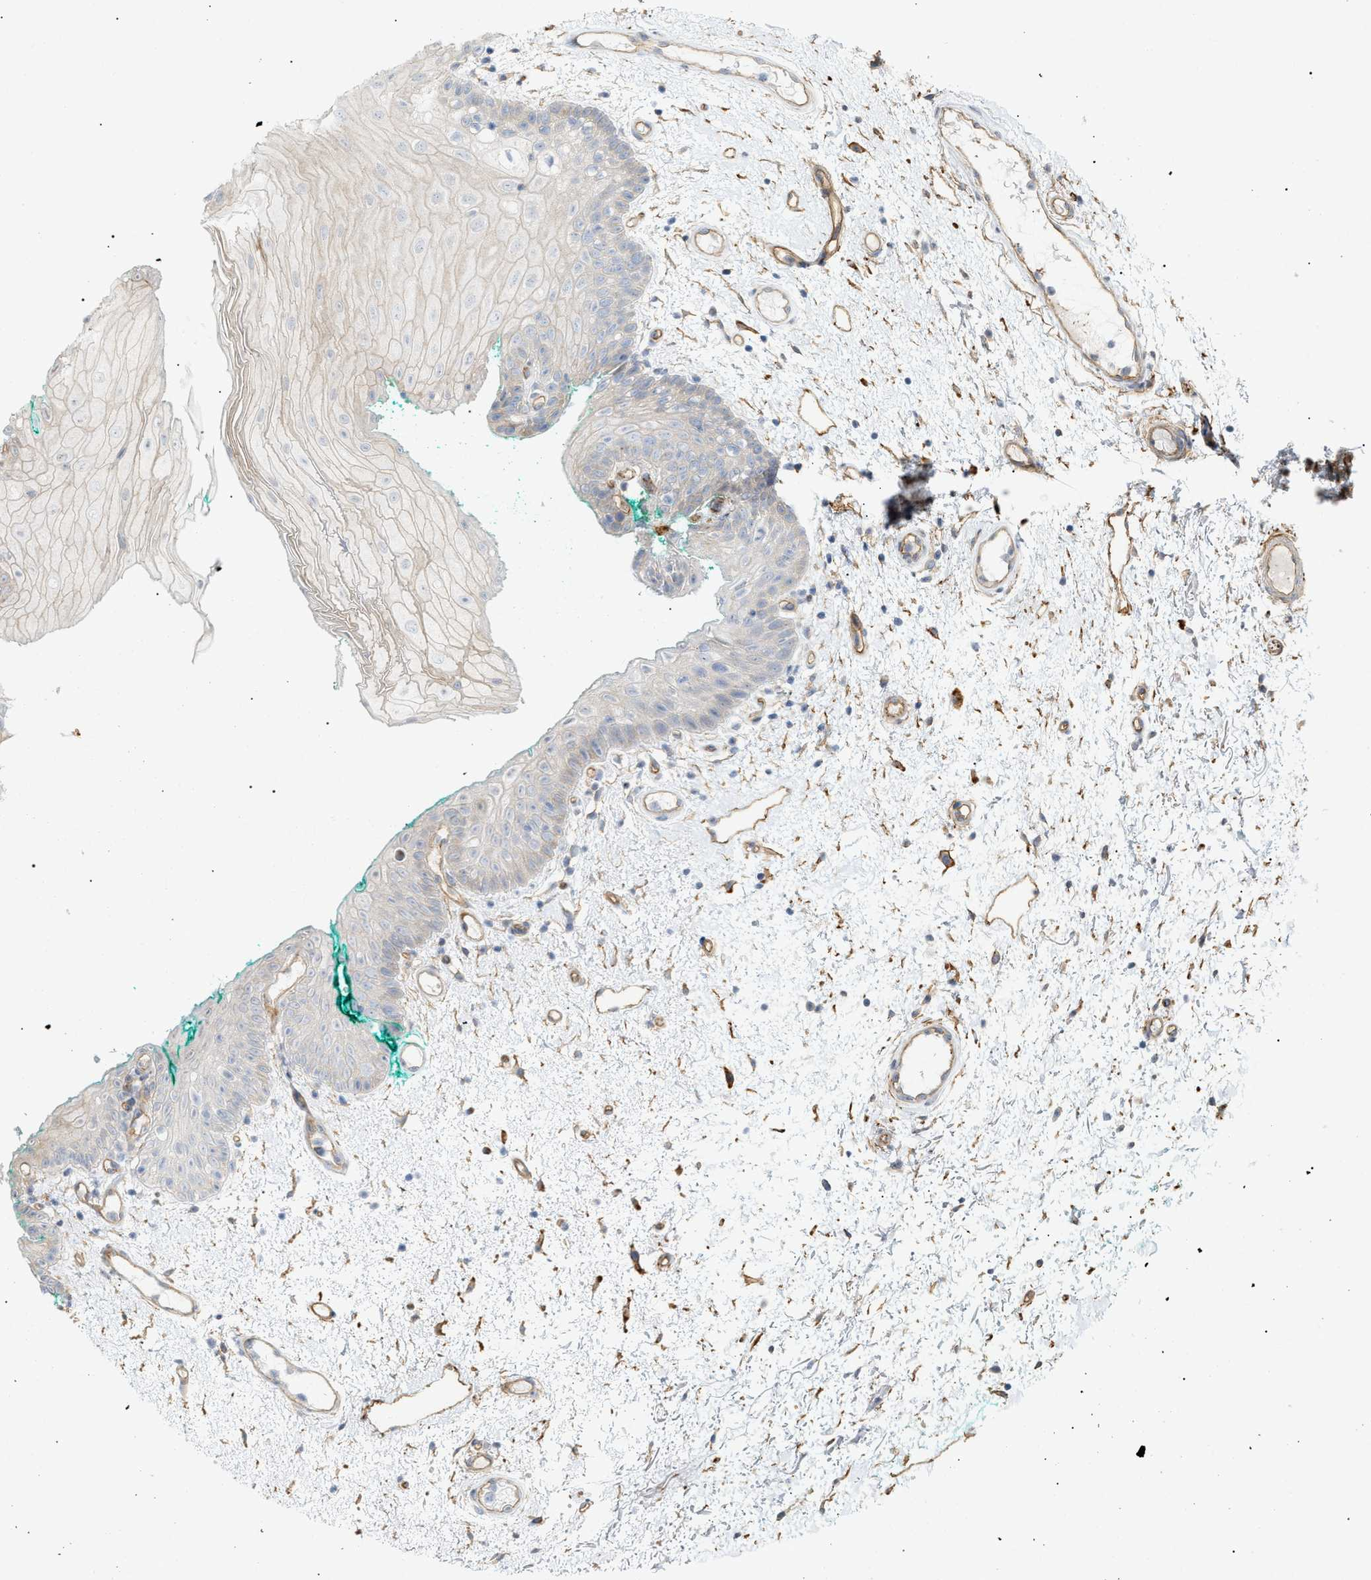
{"staining": {"intensity": "moderate", "quantity": "<25%", "location": "cytoplasmic/membranous"}, "tissue": "oral mucosa", "cell_type": "Squamous epithelial cells", "image_type": "normal", "snomed": [{"axis": "morphology", "description": "Normal tissue, NOS"}, {"axis": "morphology", "description": "Squamous cell carcinoma, NOS"}, {"axis": "topography", "description": "Oral tissue"}, {"axis": "topography", "description": "Salivary gland"}, {"axis": "topography", "description": "Head-Neck"}], "caption": "Immunohistochemical staining of benign oral mucosa demonstrates low levels of moderate cytoplasmic/membranous staining in approximately <25% of squamous epithelial cells.", "gene": "ZFHX2", "patient": {"sex": "female", "age": 62}}